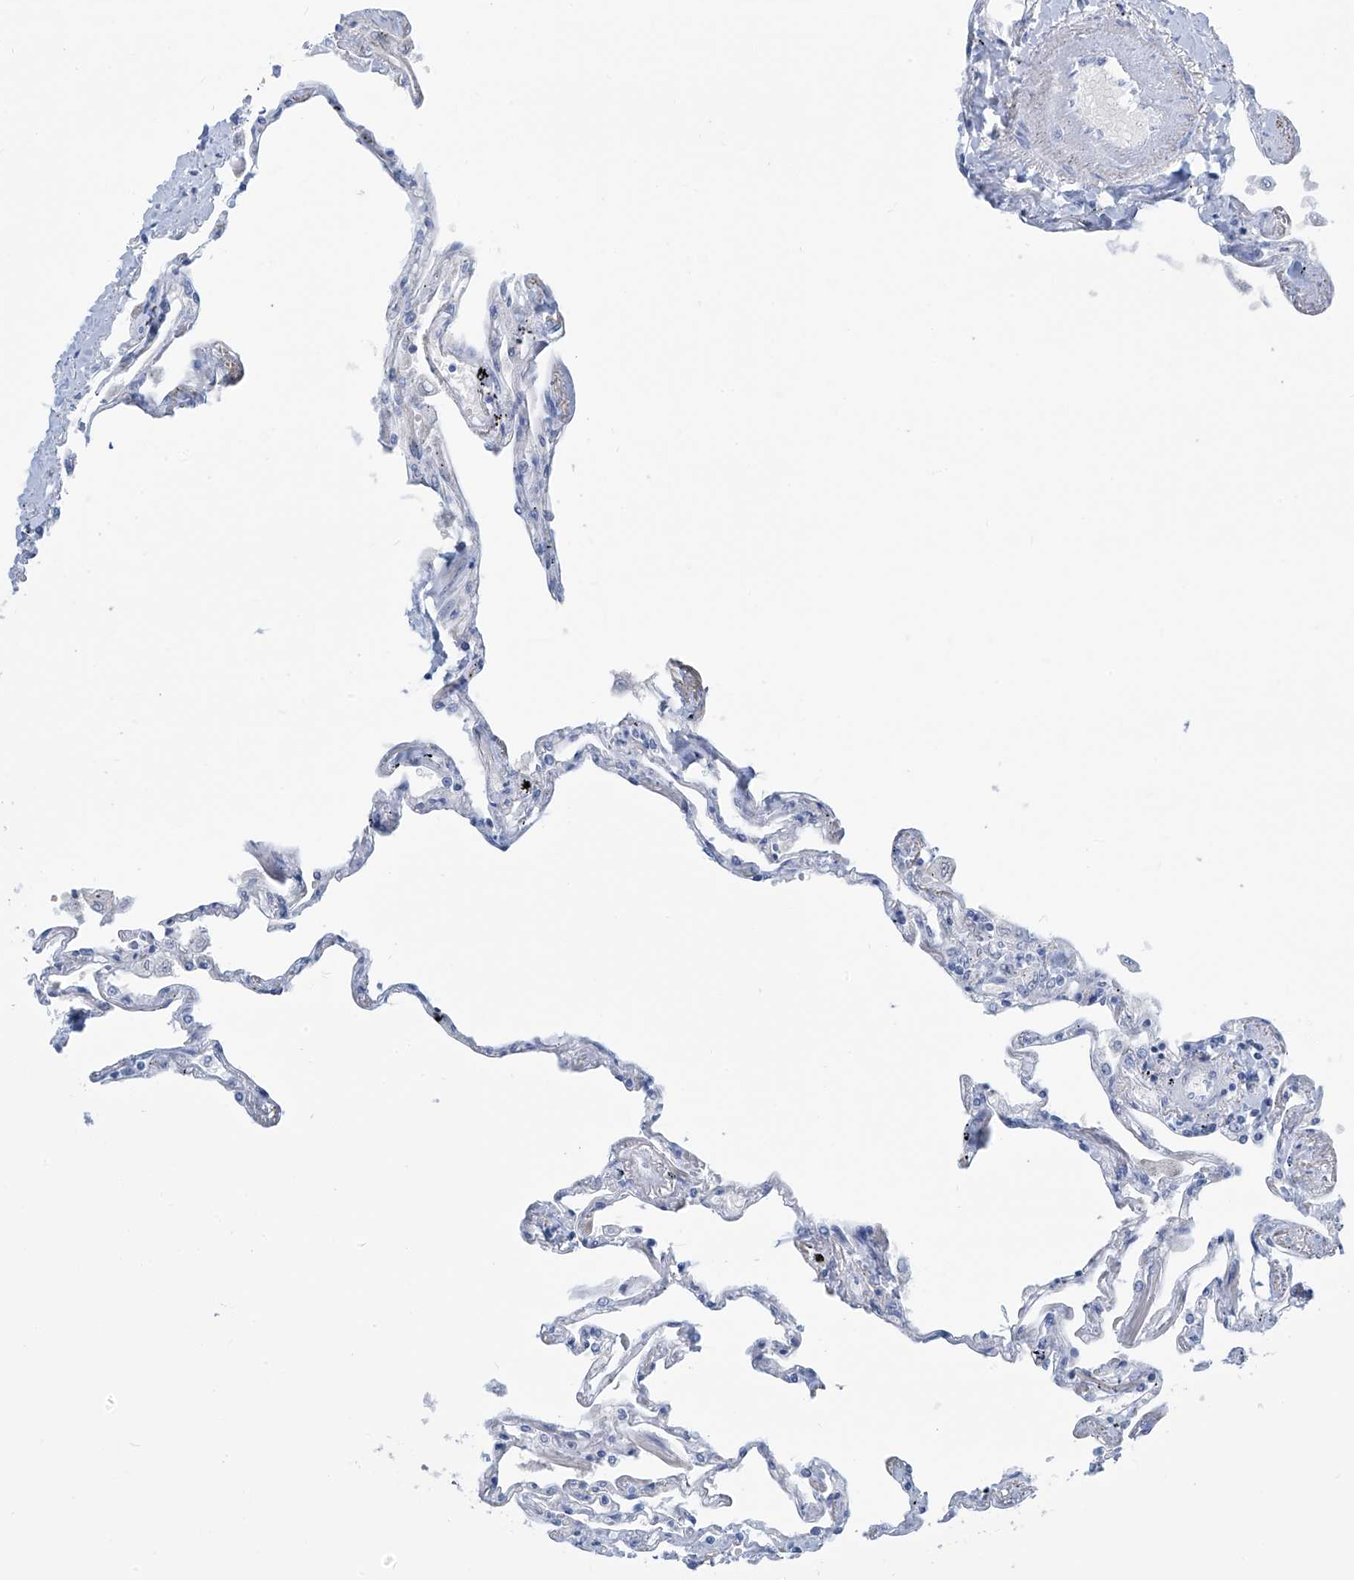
{"staining": {"intensity": "negative", "quantity": "none", "location": "none"}, "tissue": "lung", "cell_type": "Alveolar cells", "image_type": "normal", "snomed": [{"axis": "morphology", "description": "Normal tissue, NOS"}, {"axis": "topography", "description": "Lung"}], "caption": "This is a micrograph of IHC staining of unremarkable lung, which shows no positivity in alveolar cells.", "gene": "SGO2", "patient": {"sex": "female", "age": 67}}